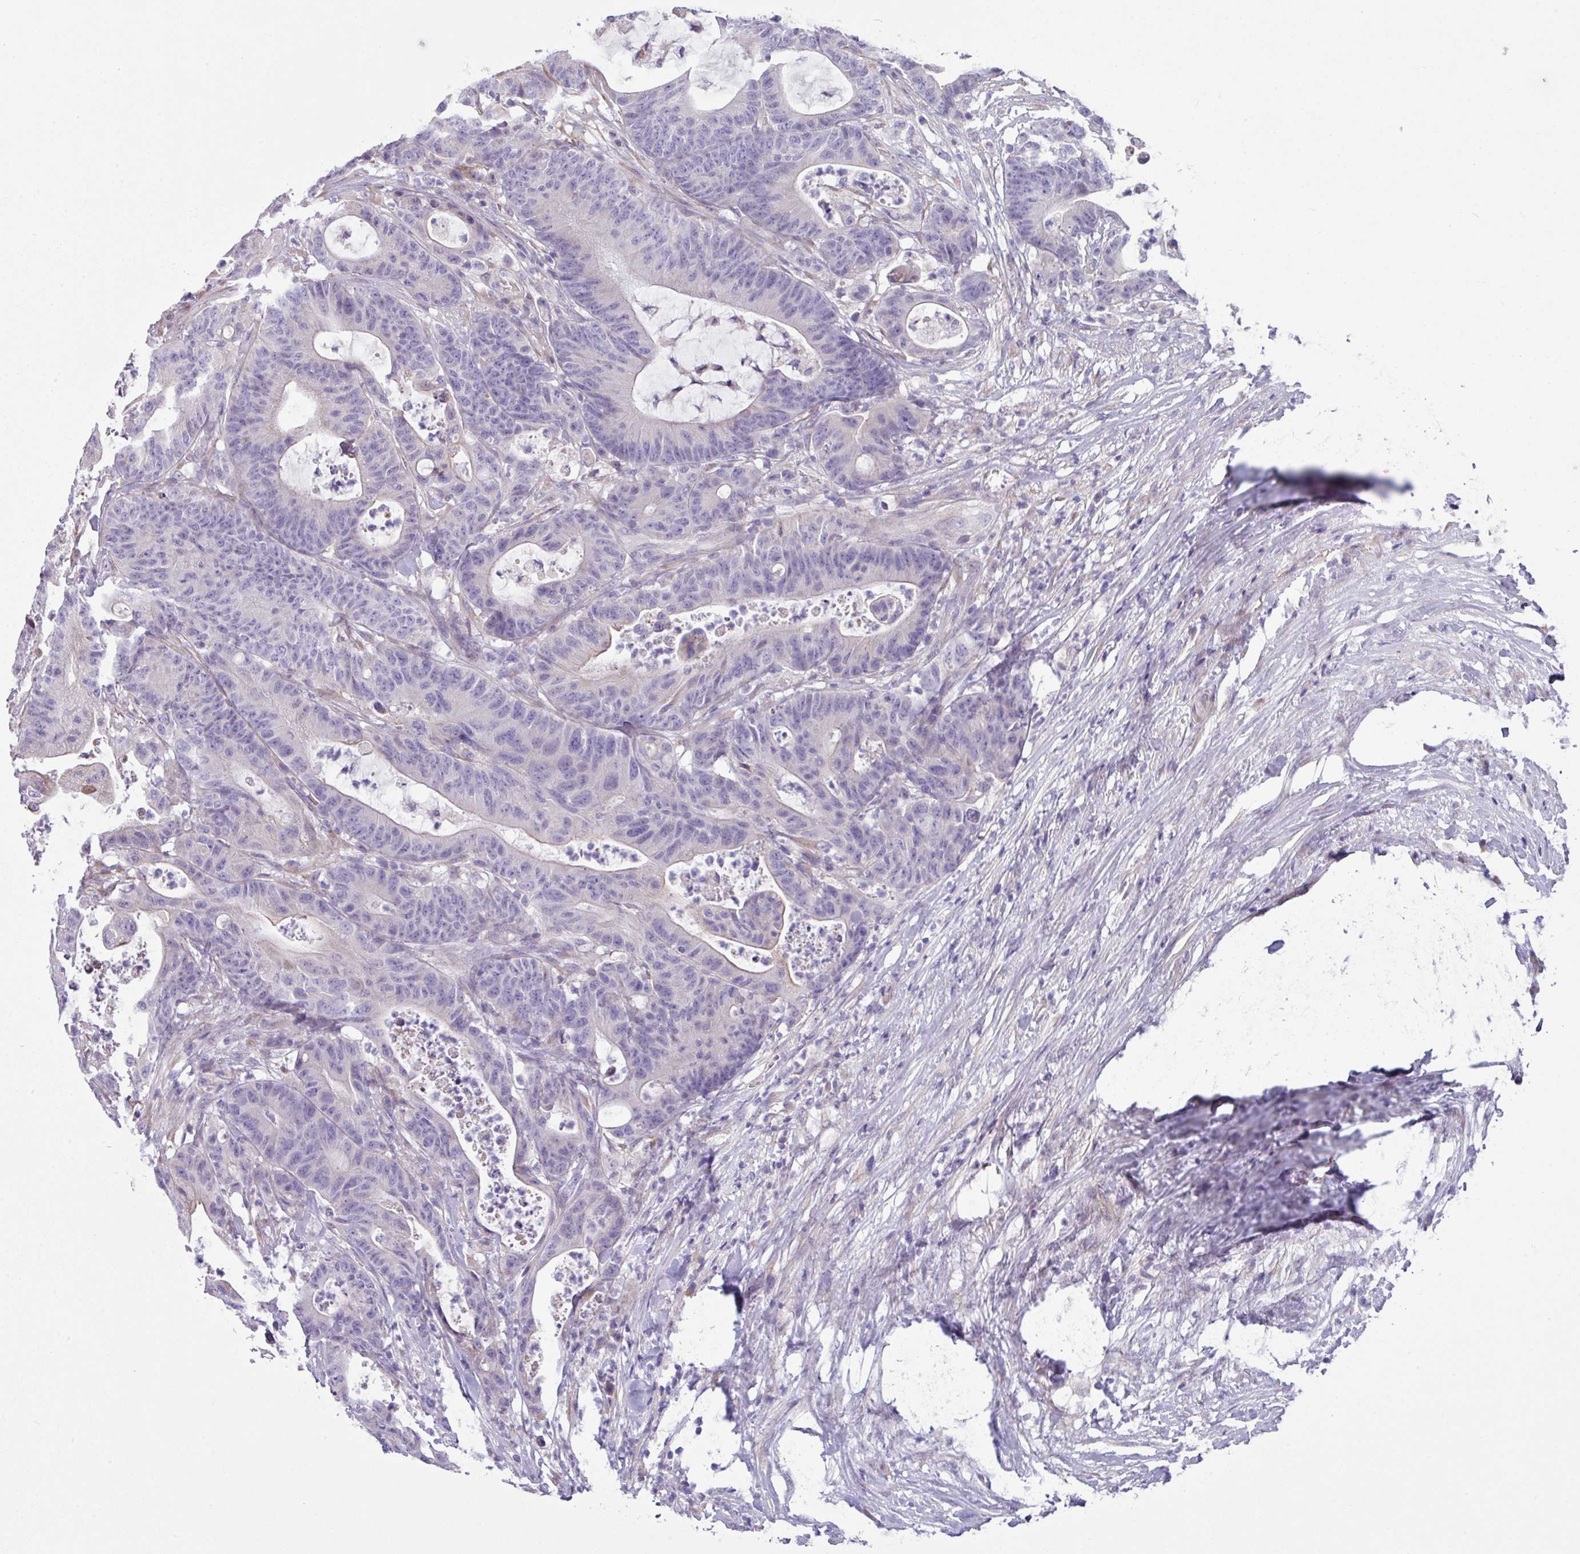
{"staining": {"intensity": "negative", "quantity": "none", "location": "none"}, "tissue": "colorectal cancer", "cell_type": "Tumor cells", "image_type": "cancer", "snomed": [{"axis": "morphology", "description": "Adenocarcinoma, NOS"}, {"axis": "topography", "description": "Colon"}], "caption": "IHC of colorectal adenocarcinoma exhibits no positivity in tumor cells.", "gene": "IRGC", "patient": {"sex": "female", "age": 84}}